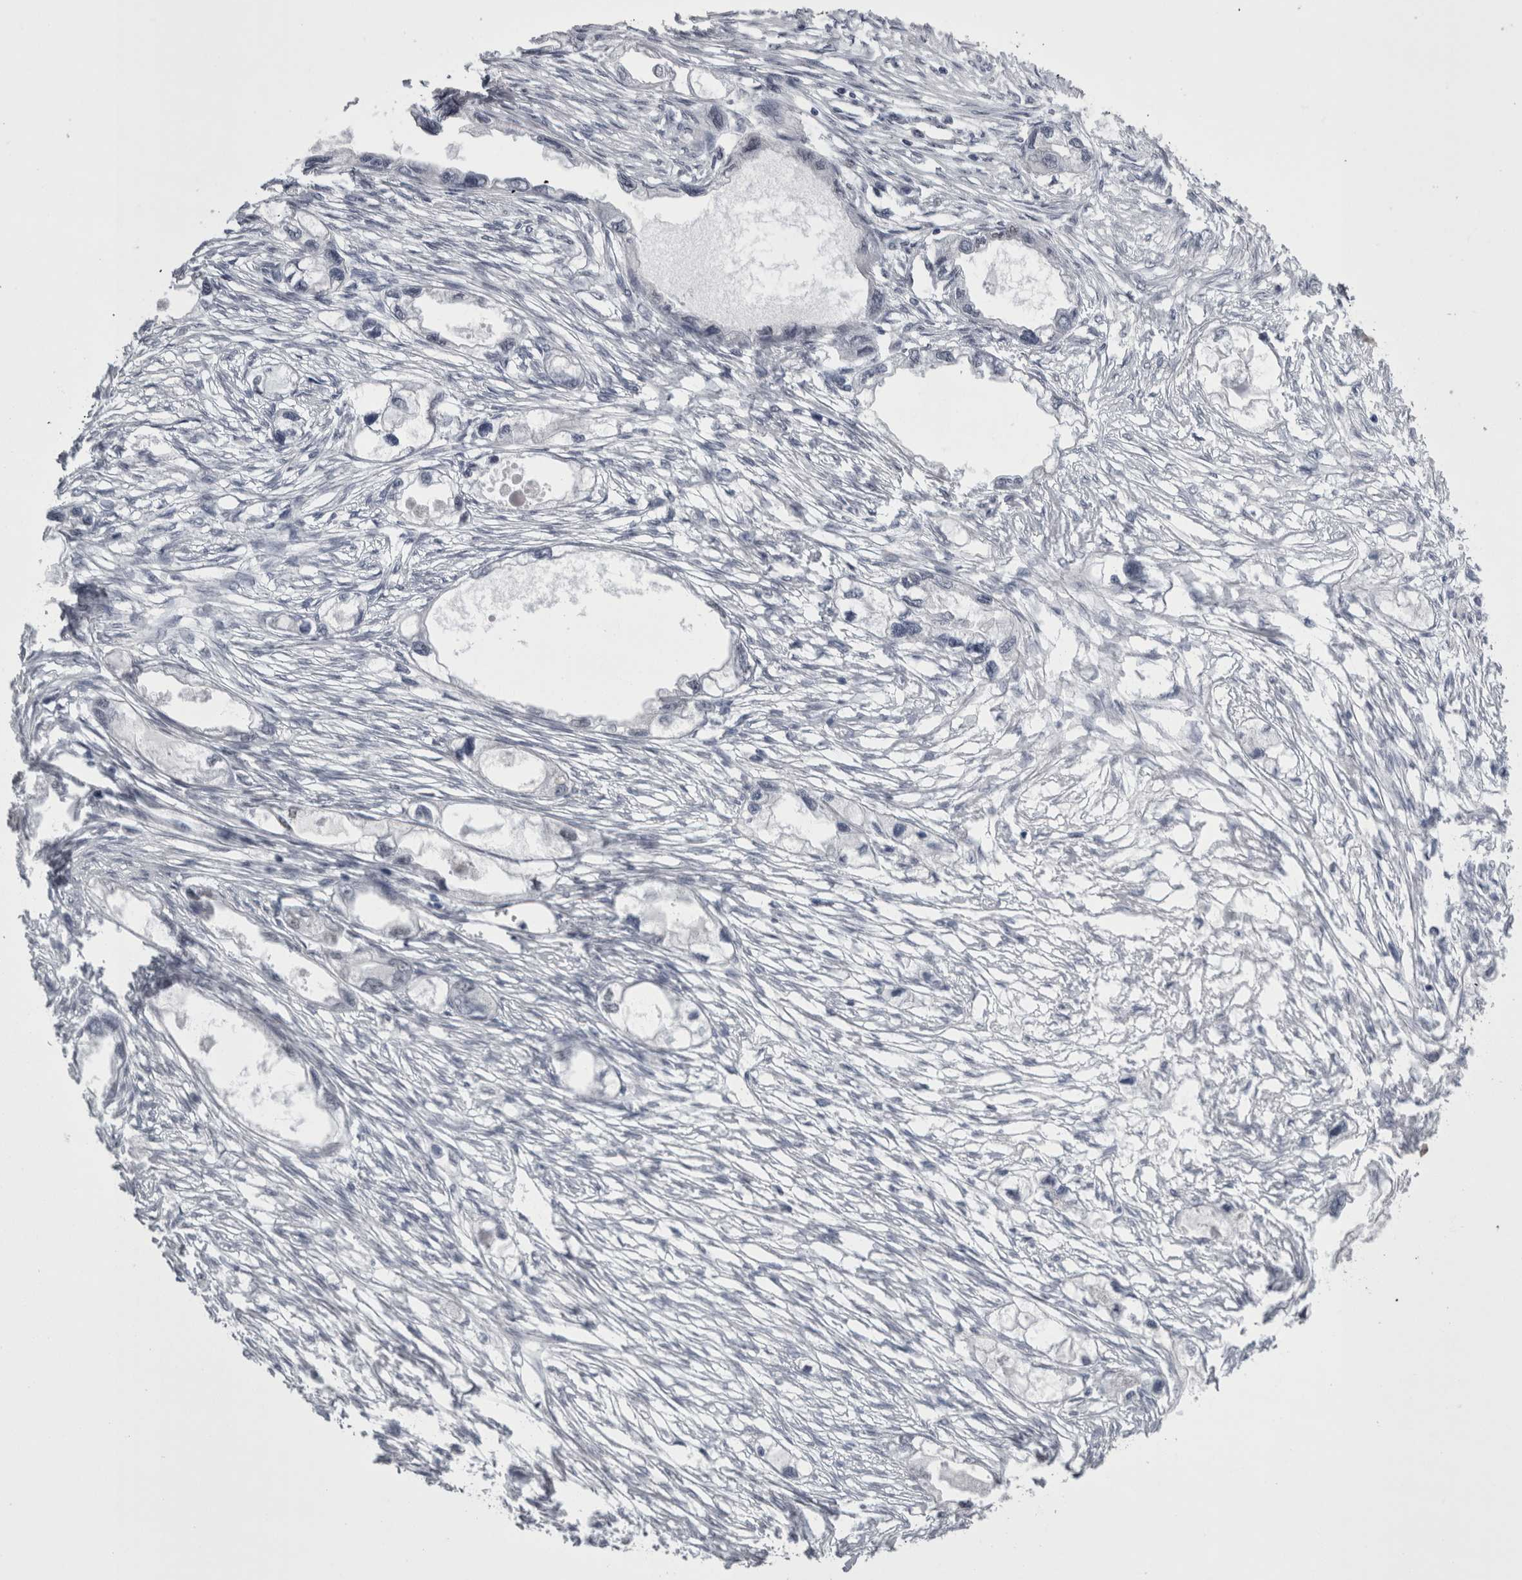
{"staining": {"intensity": "negative", "quantity": "none", "location": "none"}, "tissue": "endometrial cancer", "cell_type": "Tumor cells", "image_type": "cancer", "snomed": [{"axis": "morphology", "description": "Adenocarcinoma, NOS"}, {"axis": "morphology", "description": "Adenocarcinoma, metastatic, NOS"}, {"axis": "topography", "description": "Adipose tissue"}, {"axis": "topography", "description": "Endometrium"}], "caption": "This is a micrograph of immunohistochemistry staining of endometrial cancer (adenocarcinoma), which shows no positivity in tumor cells.", "gene": "C1orf54", "patient": {"sex": "female", "age": 67}}